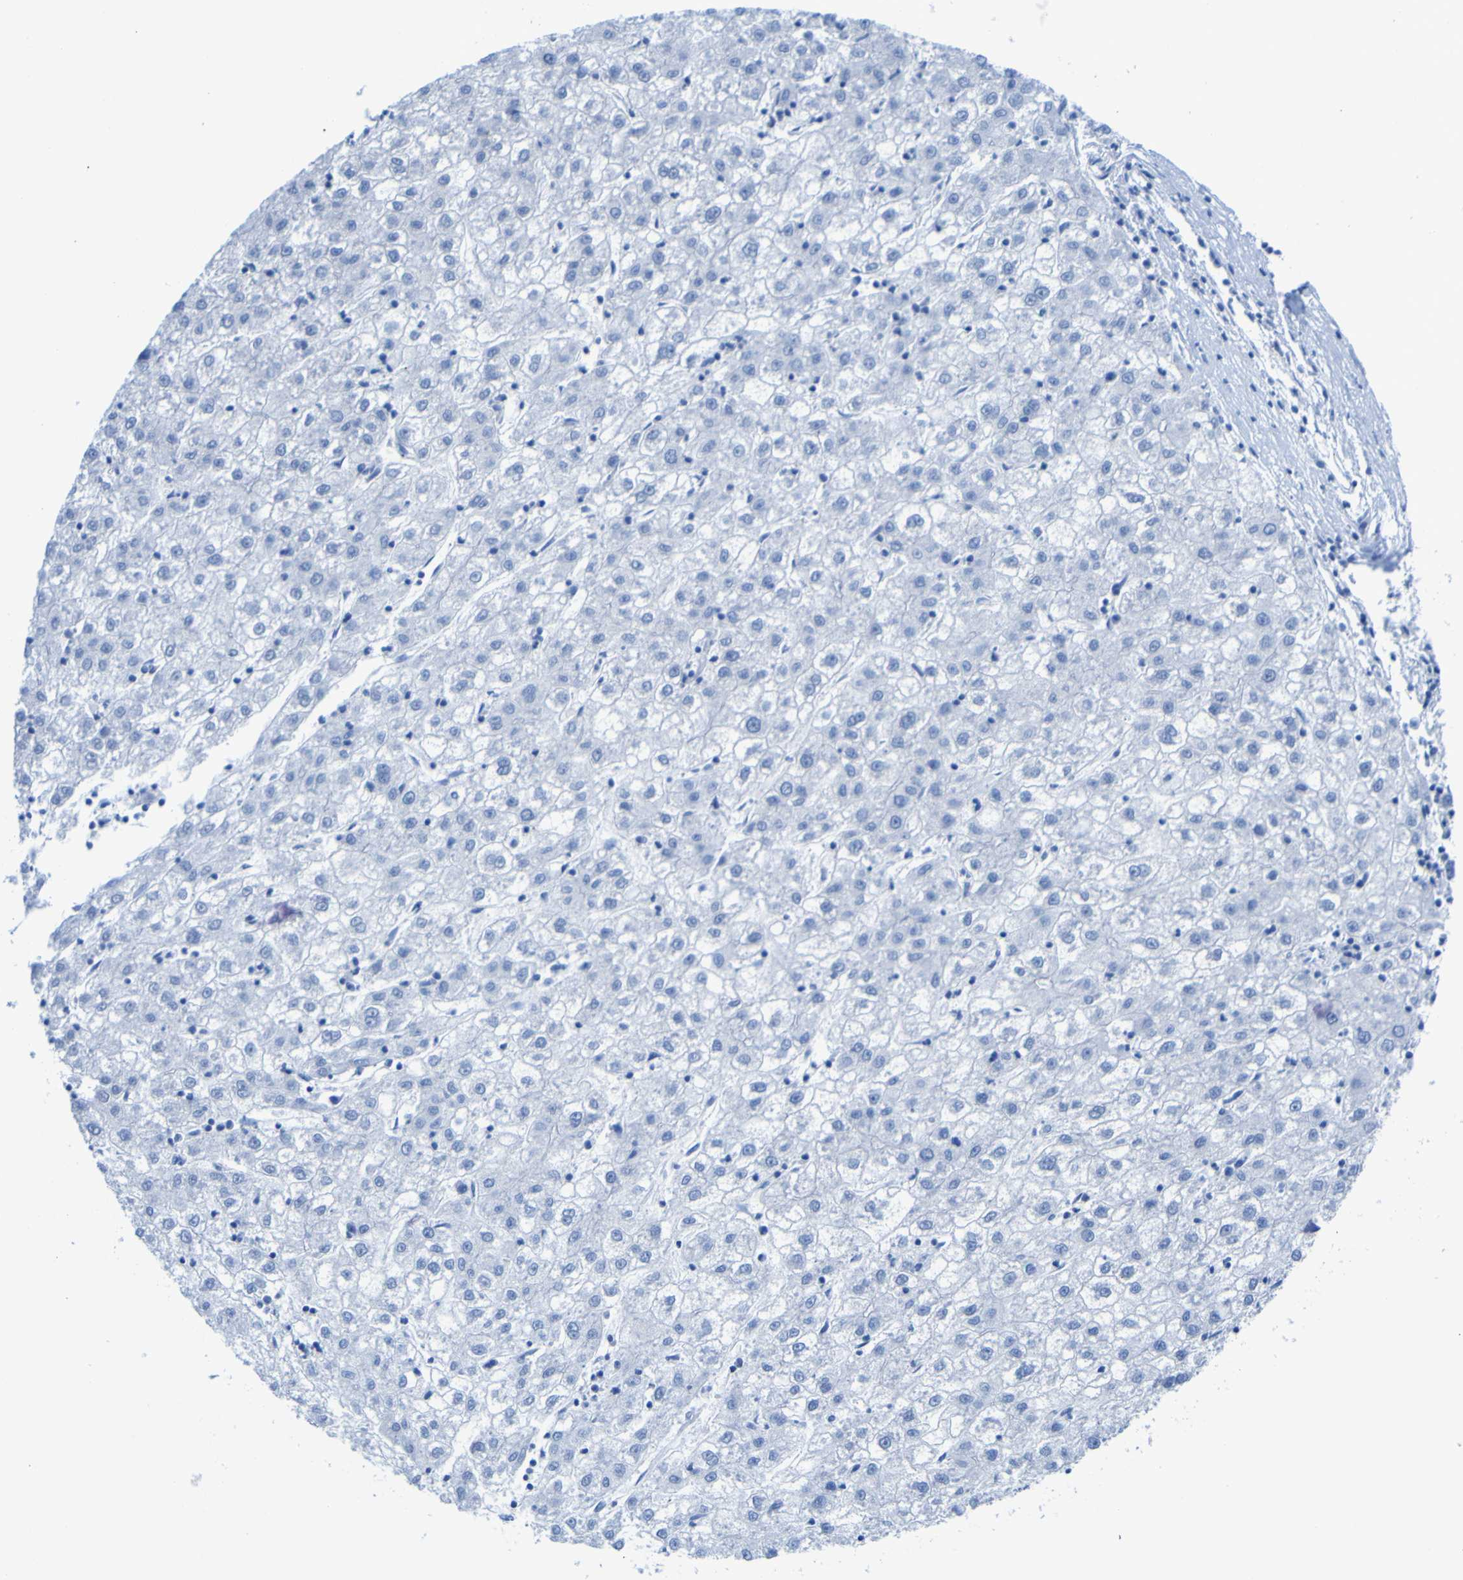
{"staining": {"intensity": "negative", "quantity": "none", "location": "none"}, "tissue": "liver cancer", "cell_type": "Tumor cells", "image_type": "cancer", "snomed": [{"axis": "morphology", "description": "Carcinoma, Hepatocellular, NOS"}, {"axis": "topography", "description": "Liver"}], "caption": "This histopathology image is of hepatocellular carcinoma (liver) stained with immunohistochemistry (IHC) to label a protein in brown with the nuclei are counter-stained blue. There is no expression in tumor cells.", "gene": "DACH1", "patient": {"sex": "male", "age": 72}}